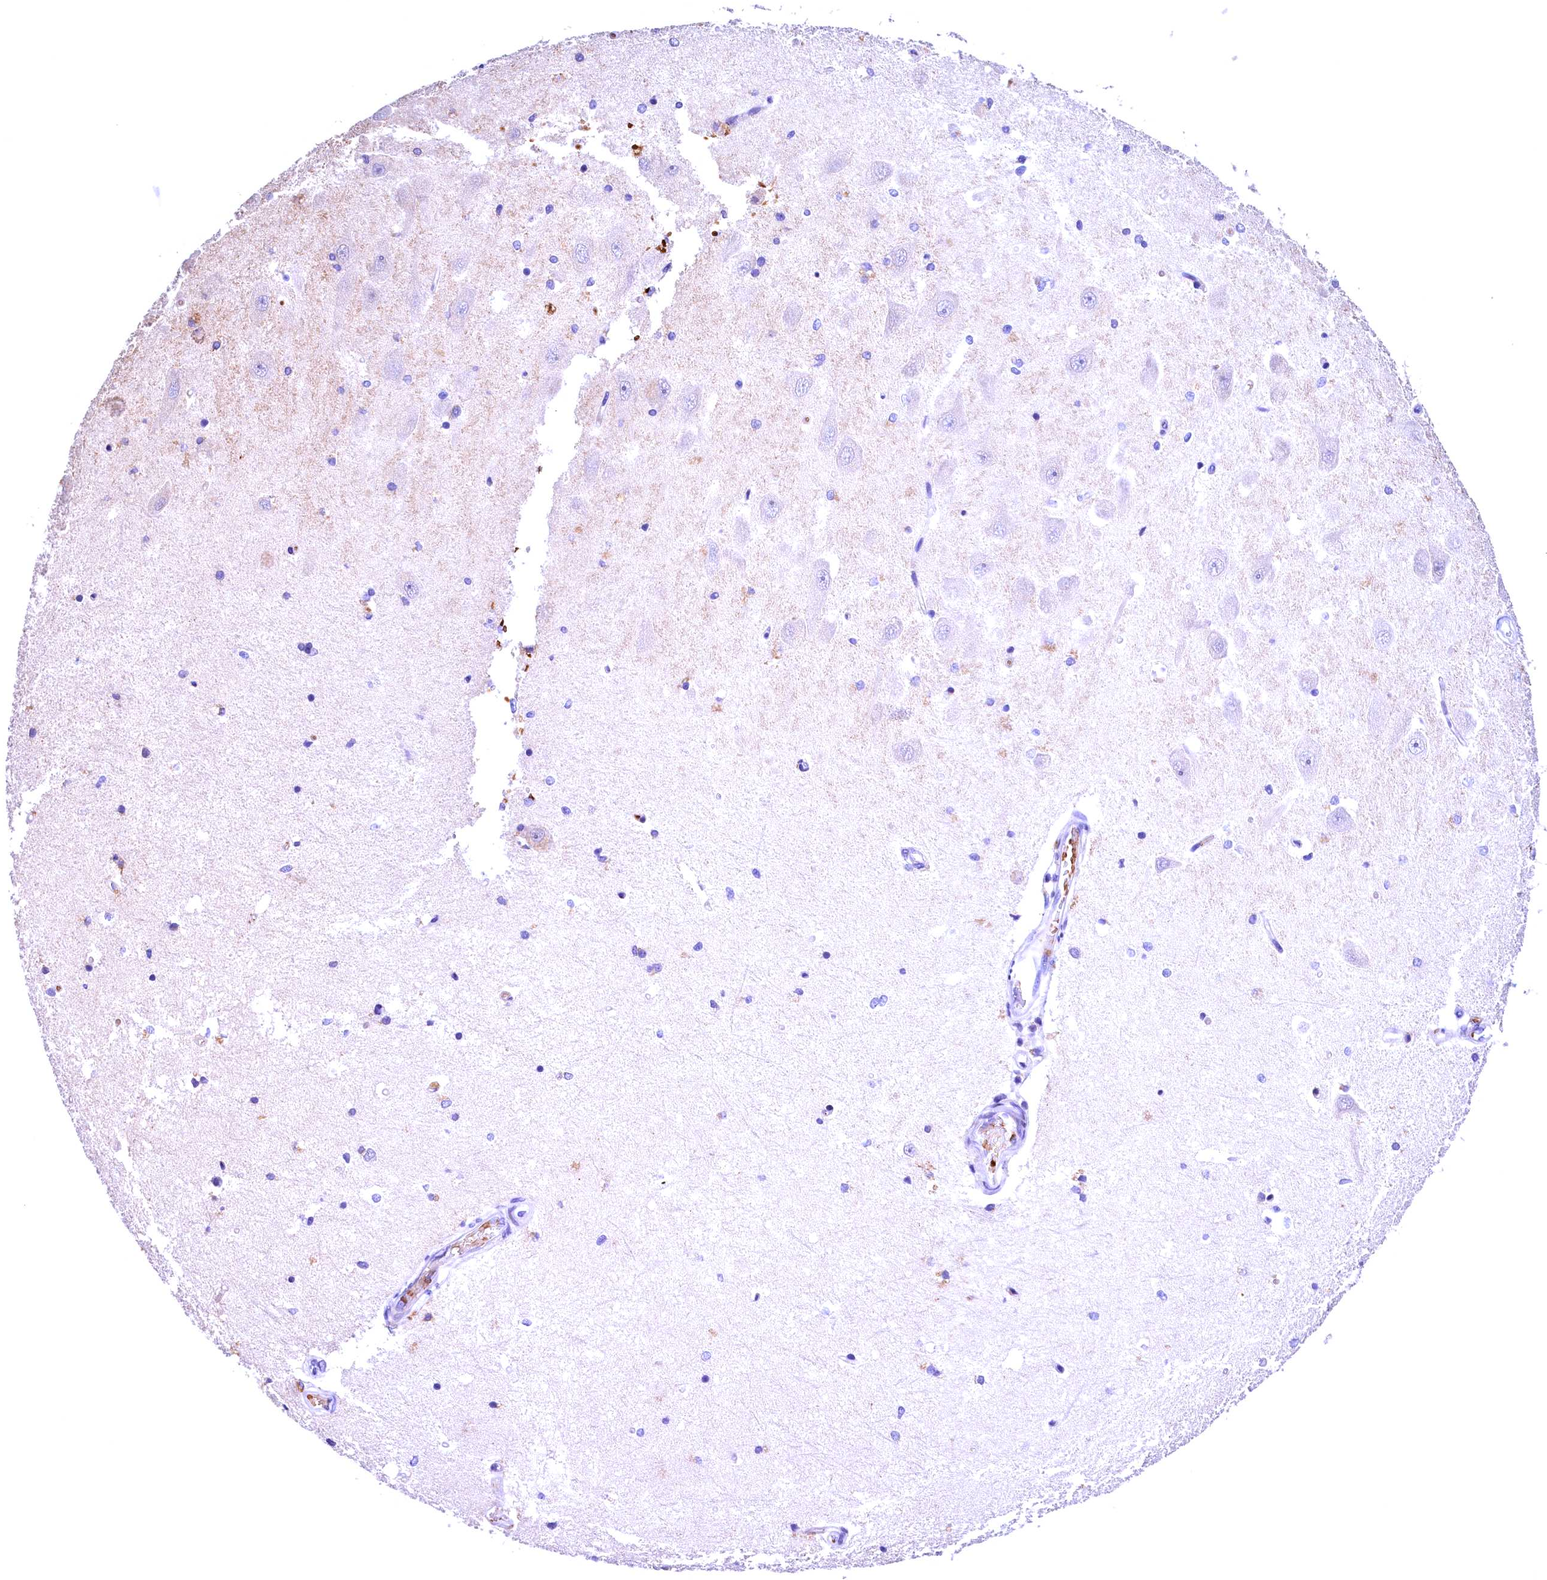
{"staining": {"intensity": "negative", "quantity": "none", "location": "none"}, "tissue": "hippocampus", "cell_type": "Glial cells", "image_type": "normal", "snomed": [{"axis": "morphology", "description": "Normal tissue, NOS"}, {"axis": "topography", "description": "Hippocampus"}], "caption": "Hippocampus was stained to show a protein in brown. There is no significant expression in glial cells.", "gene": "PHAF1", "patient": {"sex": "male", "age": 45}}